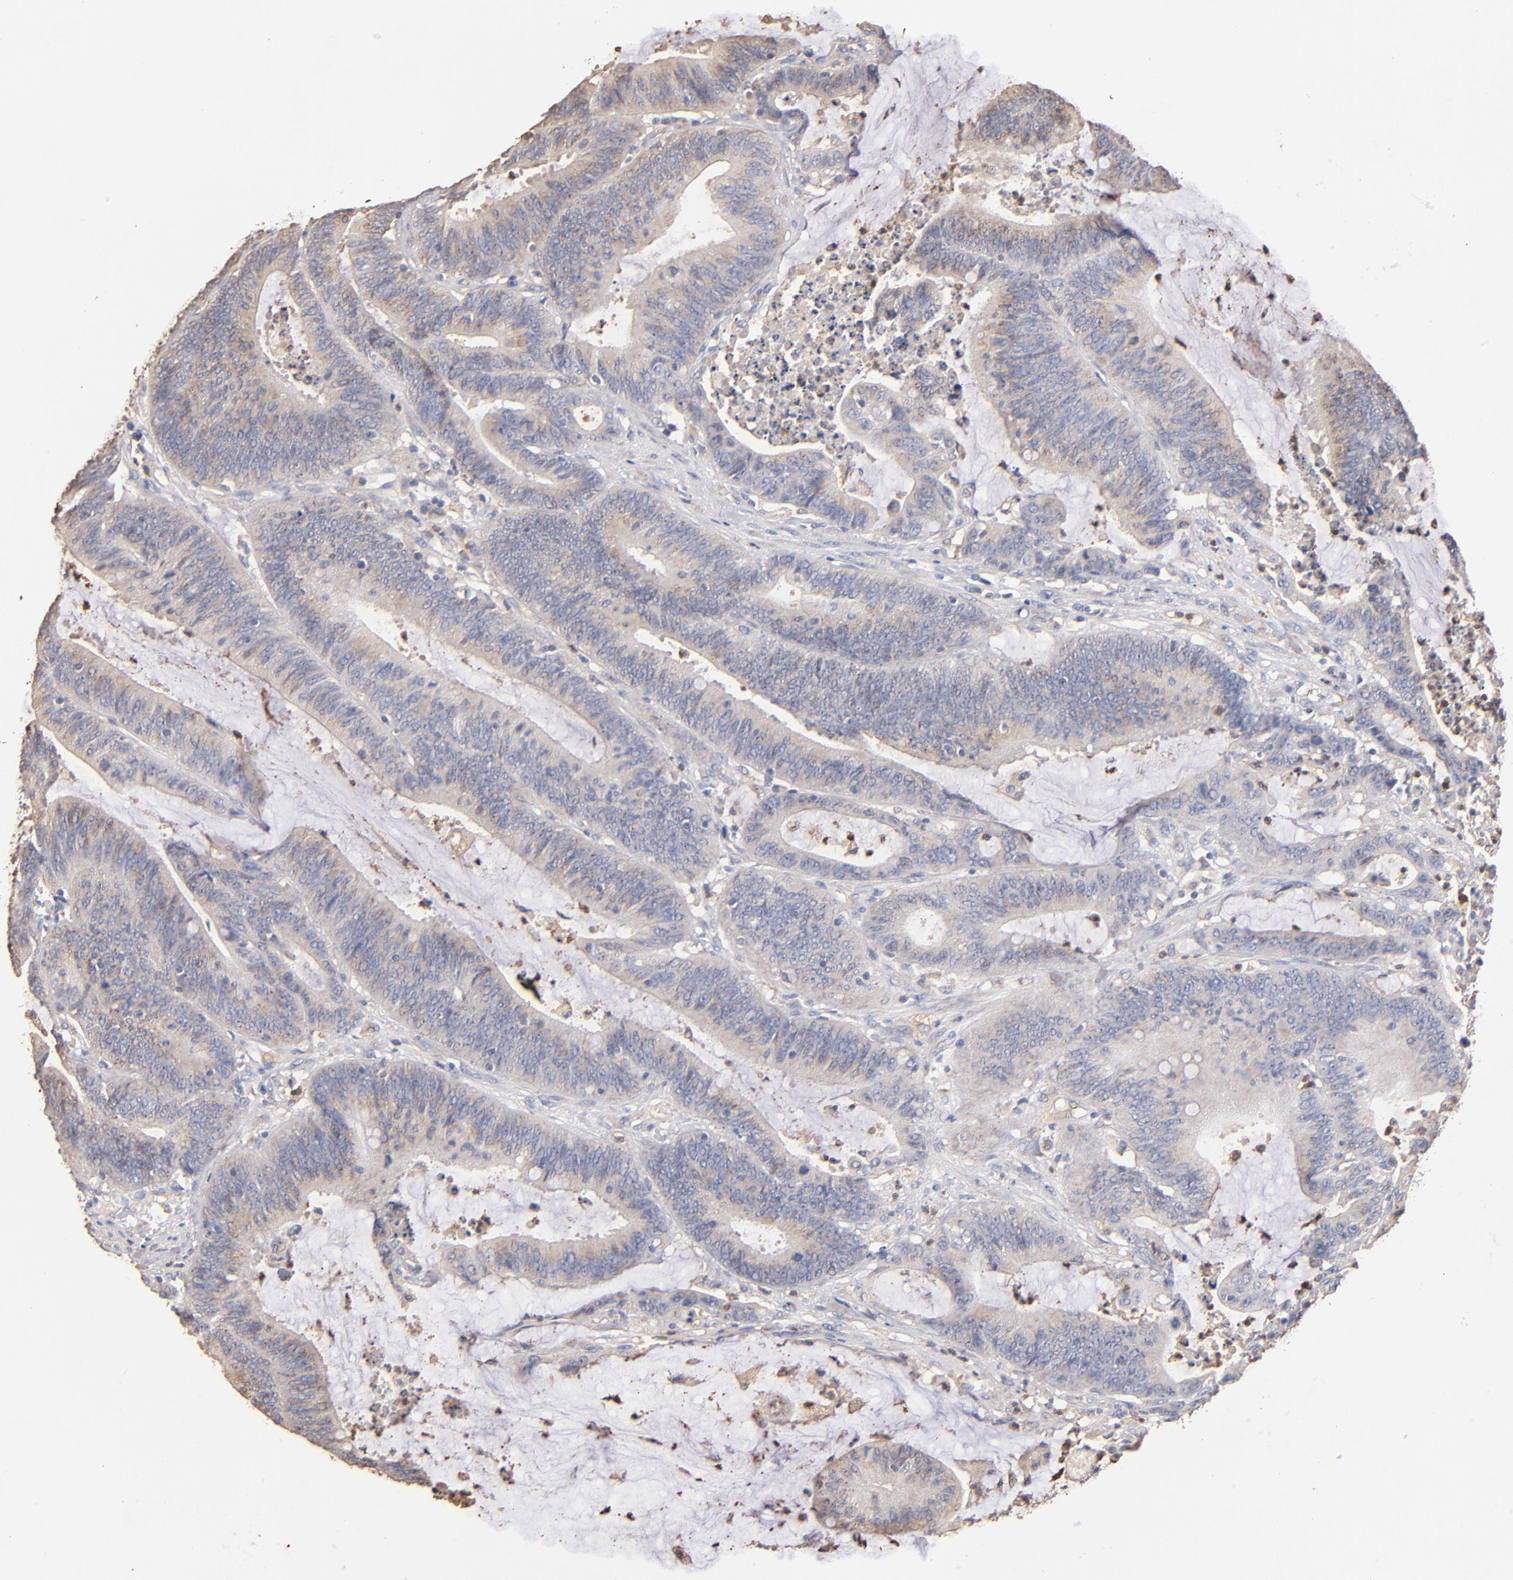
{"staining": {"intensity": "weak", "quantity": ">75%", "location": "cytoplasmic/membranous"}, "tissue": "colorectal cancer", "cell_type": "Tumor cells", "image_type": "cancer", "snomed": [{"axis": "morphology", "description": "Adenocarcinoma, NOS"}, {"axis": "topography", "description": "Rectum"}], "caption": "Colorectal cancer (adenocarcinoma) was stained to show a protein in brown. There is low levels of weak cytoplasmic/membranous positivity in approximately >75% of tumor cells. (DAB = brown stain, brightfield microscopy at high magnification).", "gene": "RO60", "patient": {"sex": "female", "age": 66}}